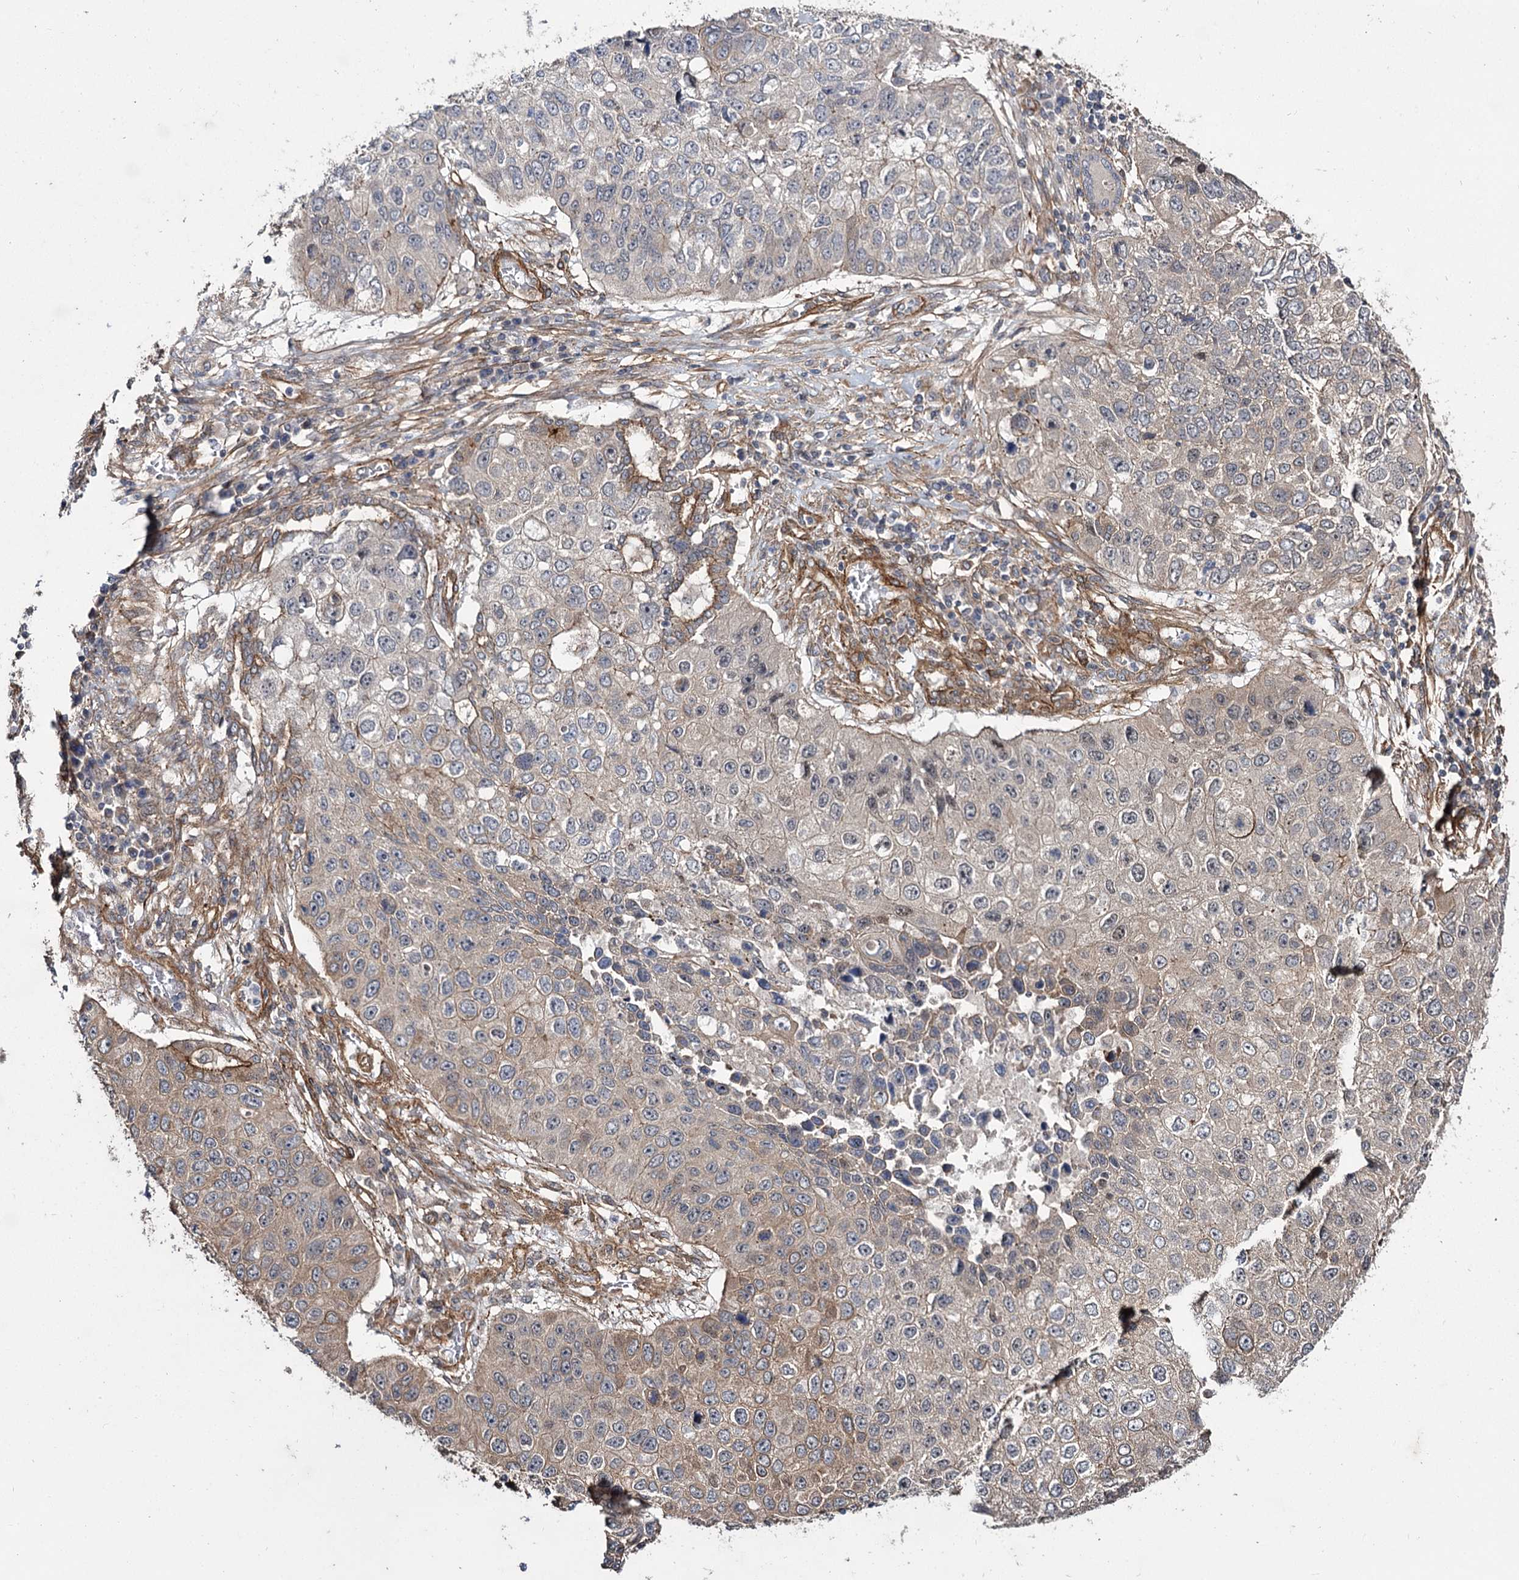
{"staining": {"intensity": "weak", "quantity": "25%-75%", "location": "cytoplasmic/membranous"}, "tissue": "lung cancer", "cell_type": "Tumor cells", "image_type": "cancer", "snomed": [{"axis": "morphology", "description": "Squamous cell carcinoma, NOS"}, {"axis": "topography", "description": "Lung"}], "caption": "This micrograph shows squamous cell carcinoma (lung) stained with immunohistochemistry (IHC) to label a protein in brown. The cytoplasmic/membranous of tumor cells show weak positivity for the protein. Nuclei are counter-stained blue.", "gene": "MYO1C", "patient": {"sex": "male", "age": 61}}